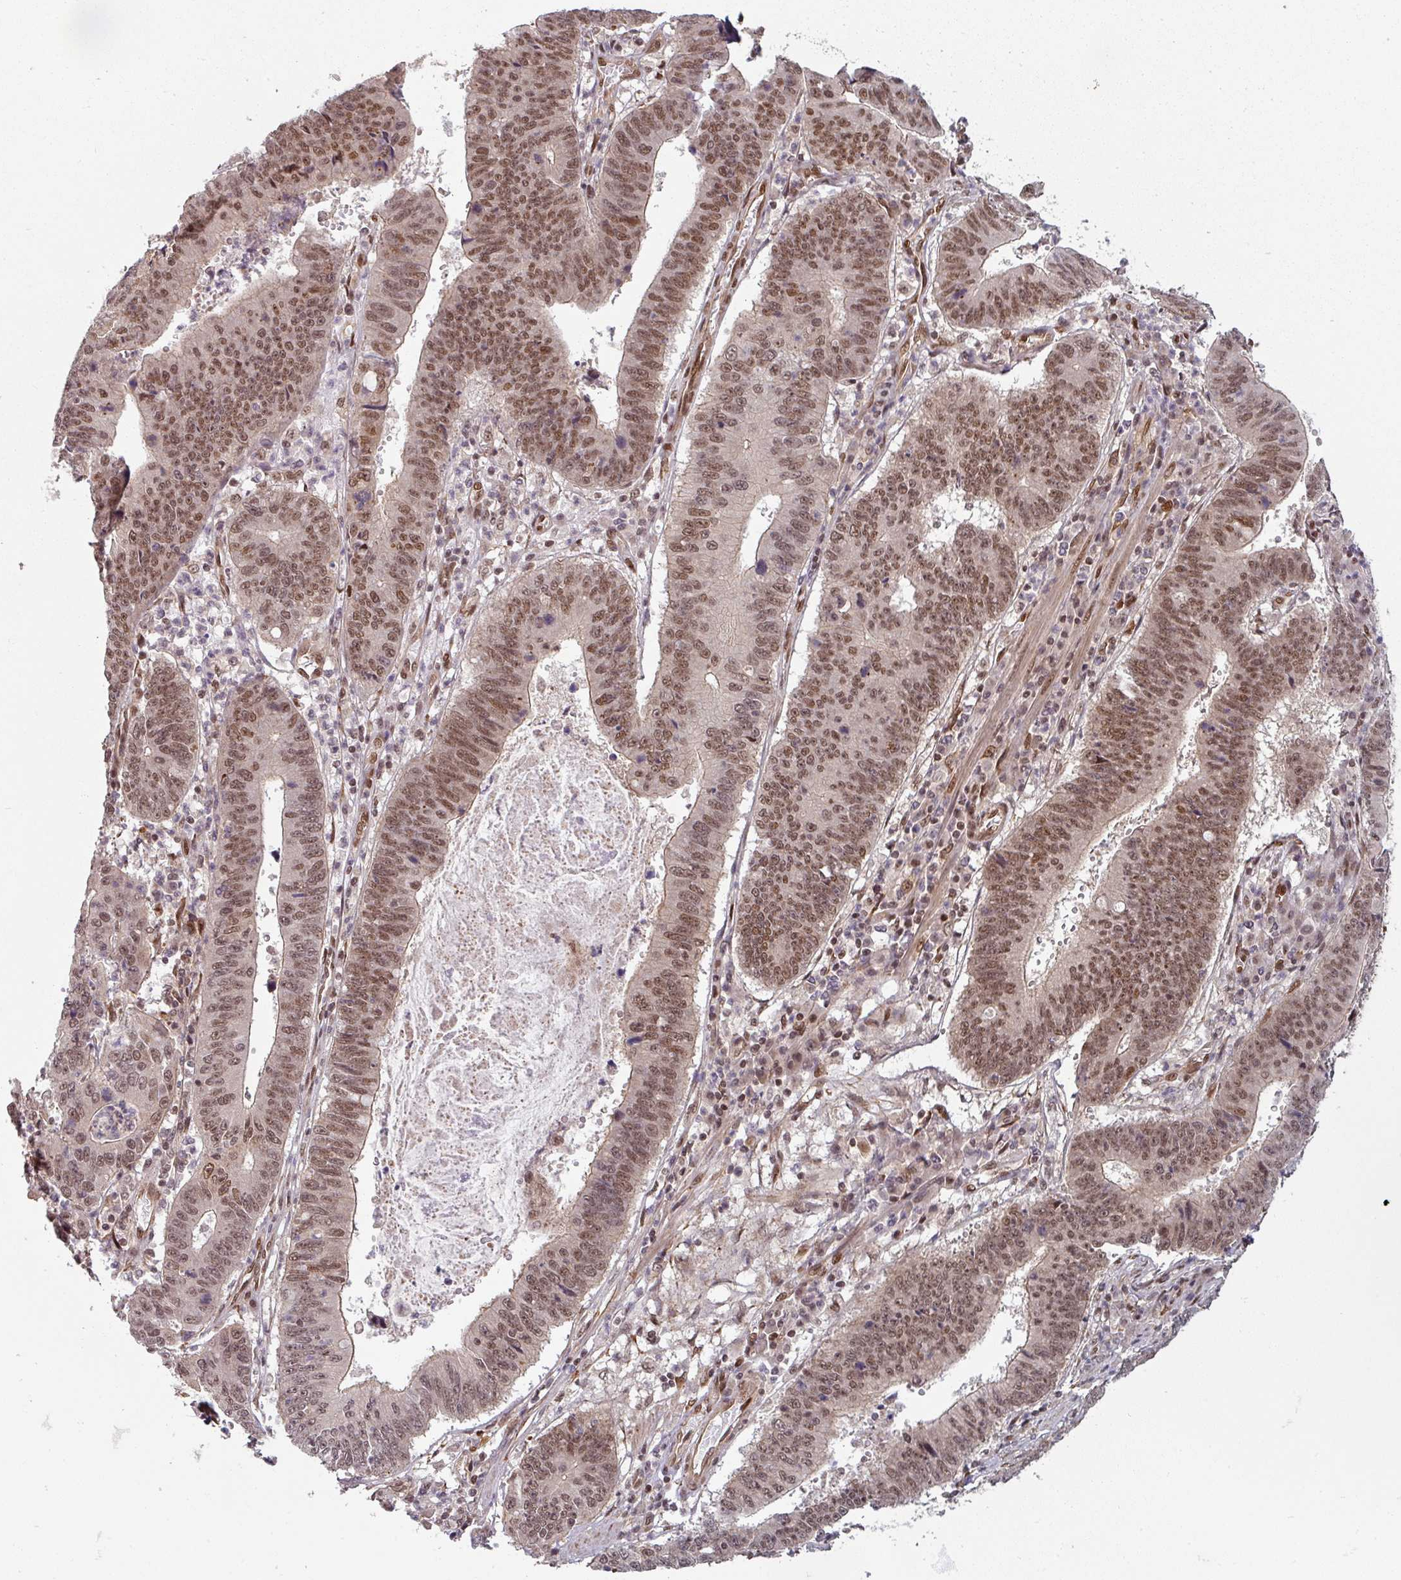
{"staining": {"intensity": "strong", "quantity": ">75%", "location": "nuclear"}, "tissue": "stomach cancer", "cell_type": "Tumor cells", "image_type": "cancer", "snomed": [{"axis": "morphology", "description": "Adenocarcinoma, NOS"}, {"axis": "topography", "description": "Stomach"}], "caption": "IHC micrograph of neoplastic tissue: adenocarcinoma (stomach) stained using IHC demonstrates high levels of strong protein expression localized specifically in the nuclear of tumor cells, appearing as a nuclear brown color.", "gene": "SIK3", "patient": {"sex": "male", "age": 59}}